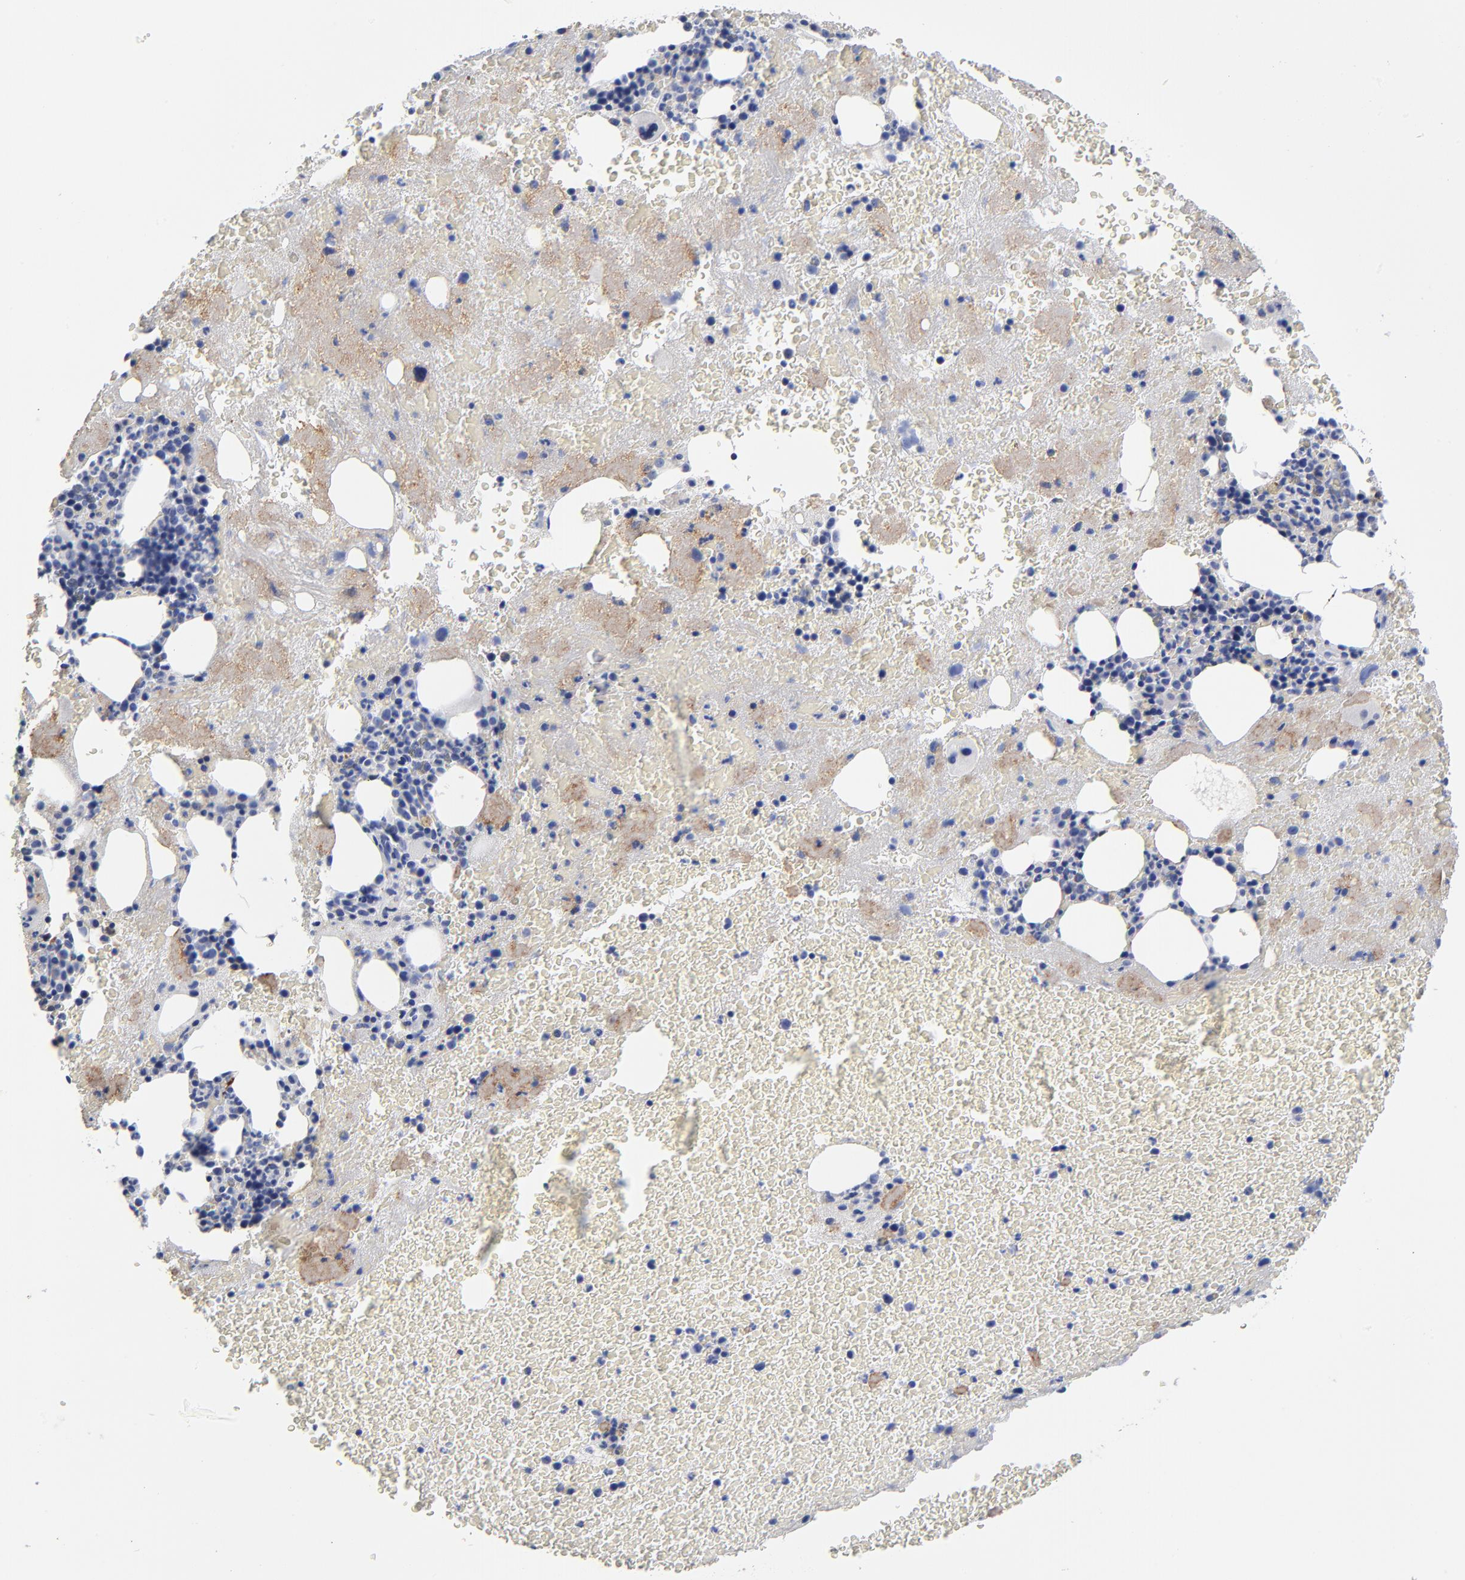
{"staining": {"intensity": "negative", "quantity": "none", "location": "none"}, "tissue": "bone marrow", "cell_type": "Hematopoietic cells", "image_type": "normal", "snomed": [{"axis": "morphology", "description": "Normal tissue, NOS"}, {"axis": "topography", "description": "Bone marrow"}], "caption": "DAB immunohistochemical staining of normal human bone marrow reveals no significant staining in hematopoietic cells.", "gene": "PTP4A1", "patient": {"sex": "male", "age": 76}}